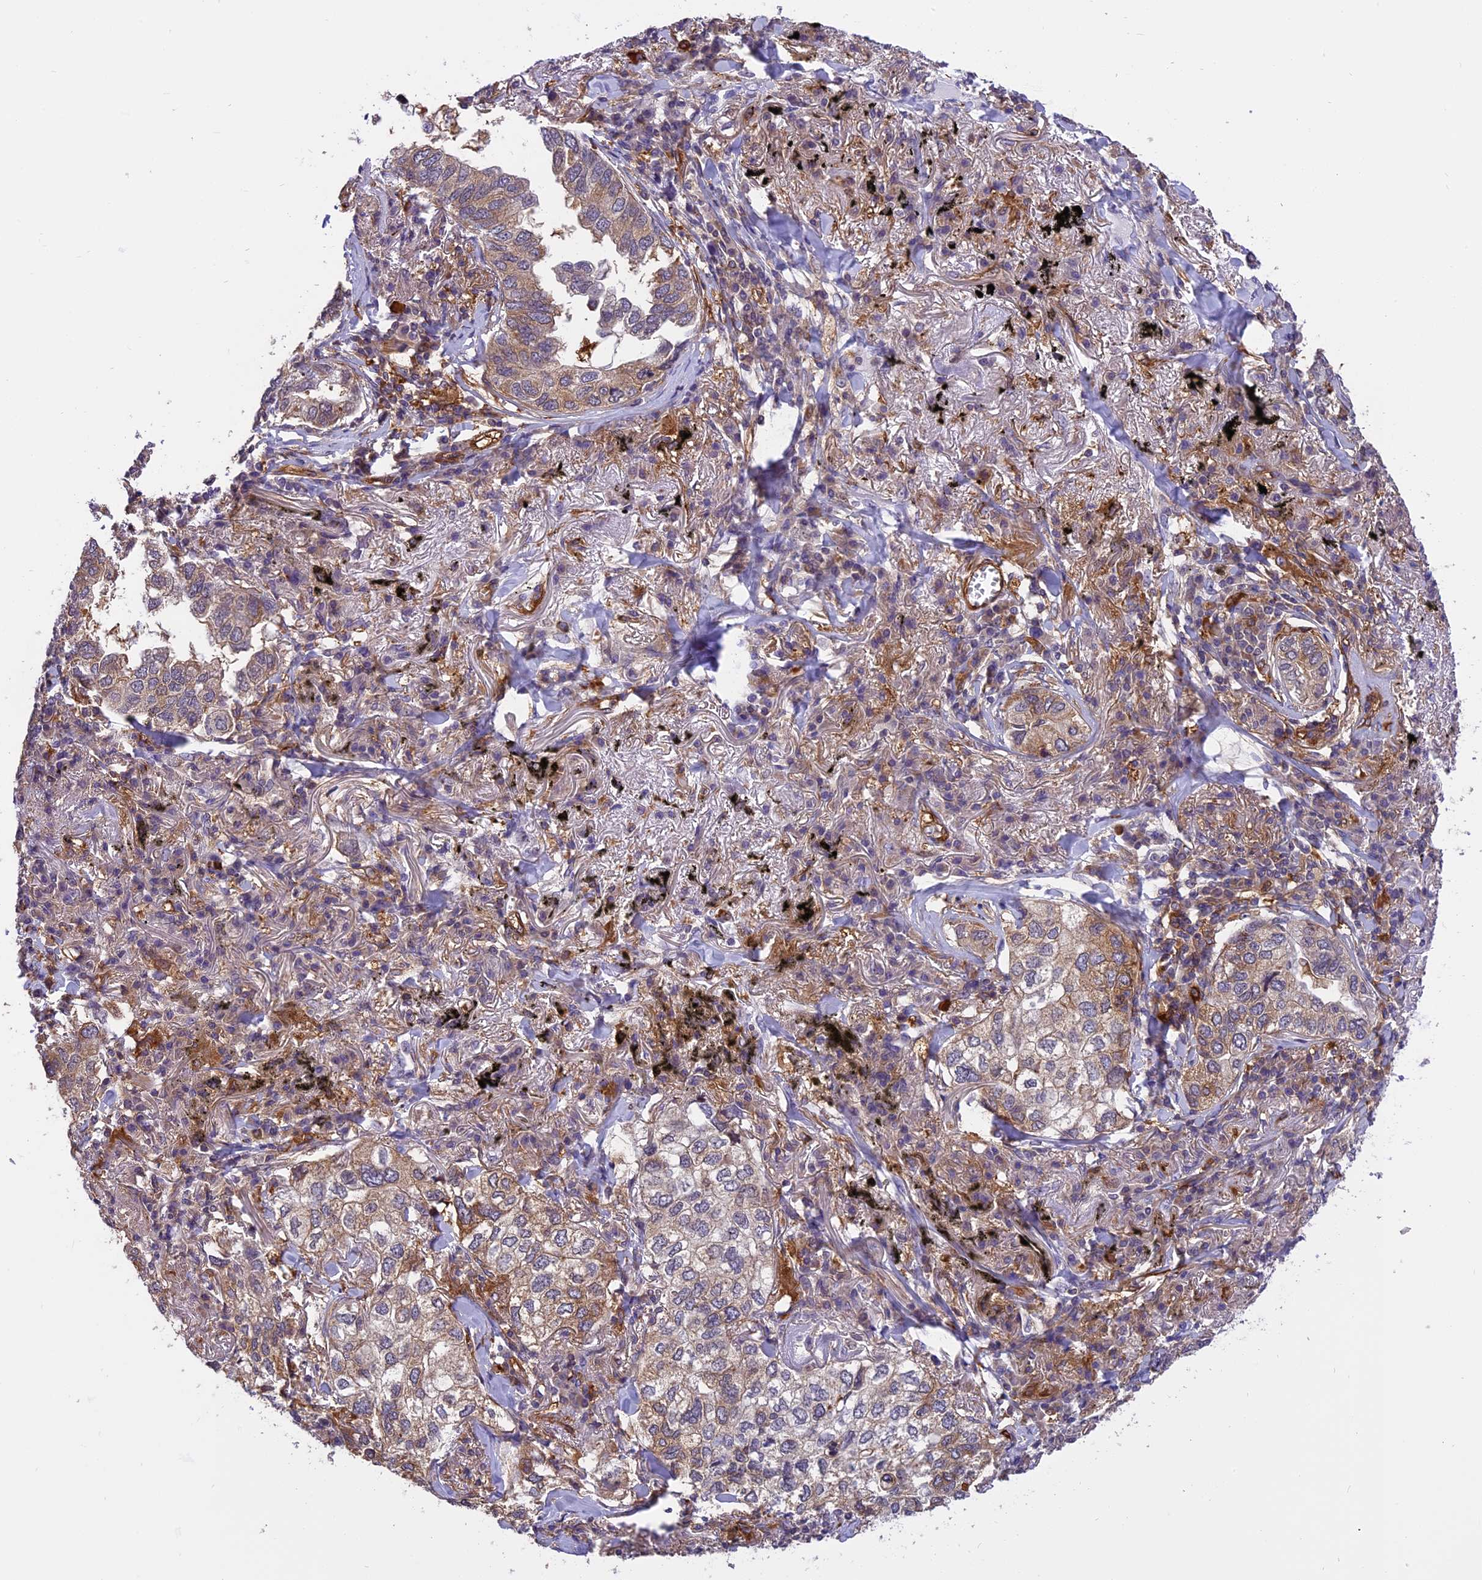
{"staining": {"intensity": "moderate", "quantity": "25%-75%", "location": "cytoplasmic/membranous"}, "tissue": "lung cancer", "cell_type": "Tumor cells", "image_type": "cancer", "snomed": [{"axis": "morphology", "description": "Adenocarcinoma, NOS"}, {"axis": "topography", "description": "Lung"}], "caption": "Moderate cytoplasmic/membranous positivity for a protein is seen in approximately 25%-75% of tumor cells of lung adenocarcinoma using IHC.", "gene": "EHBP1L1", "patient": {"sex": "male", "age": 65}}